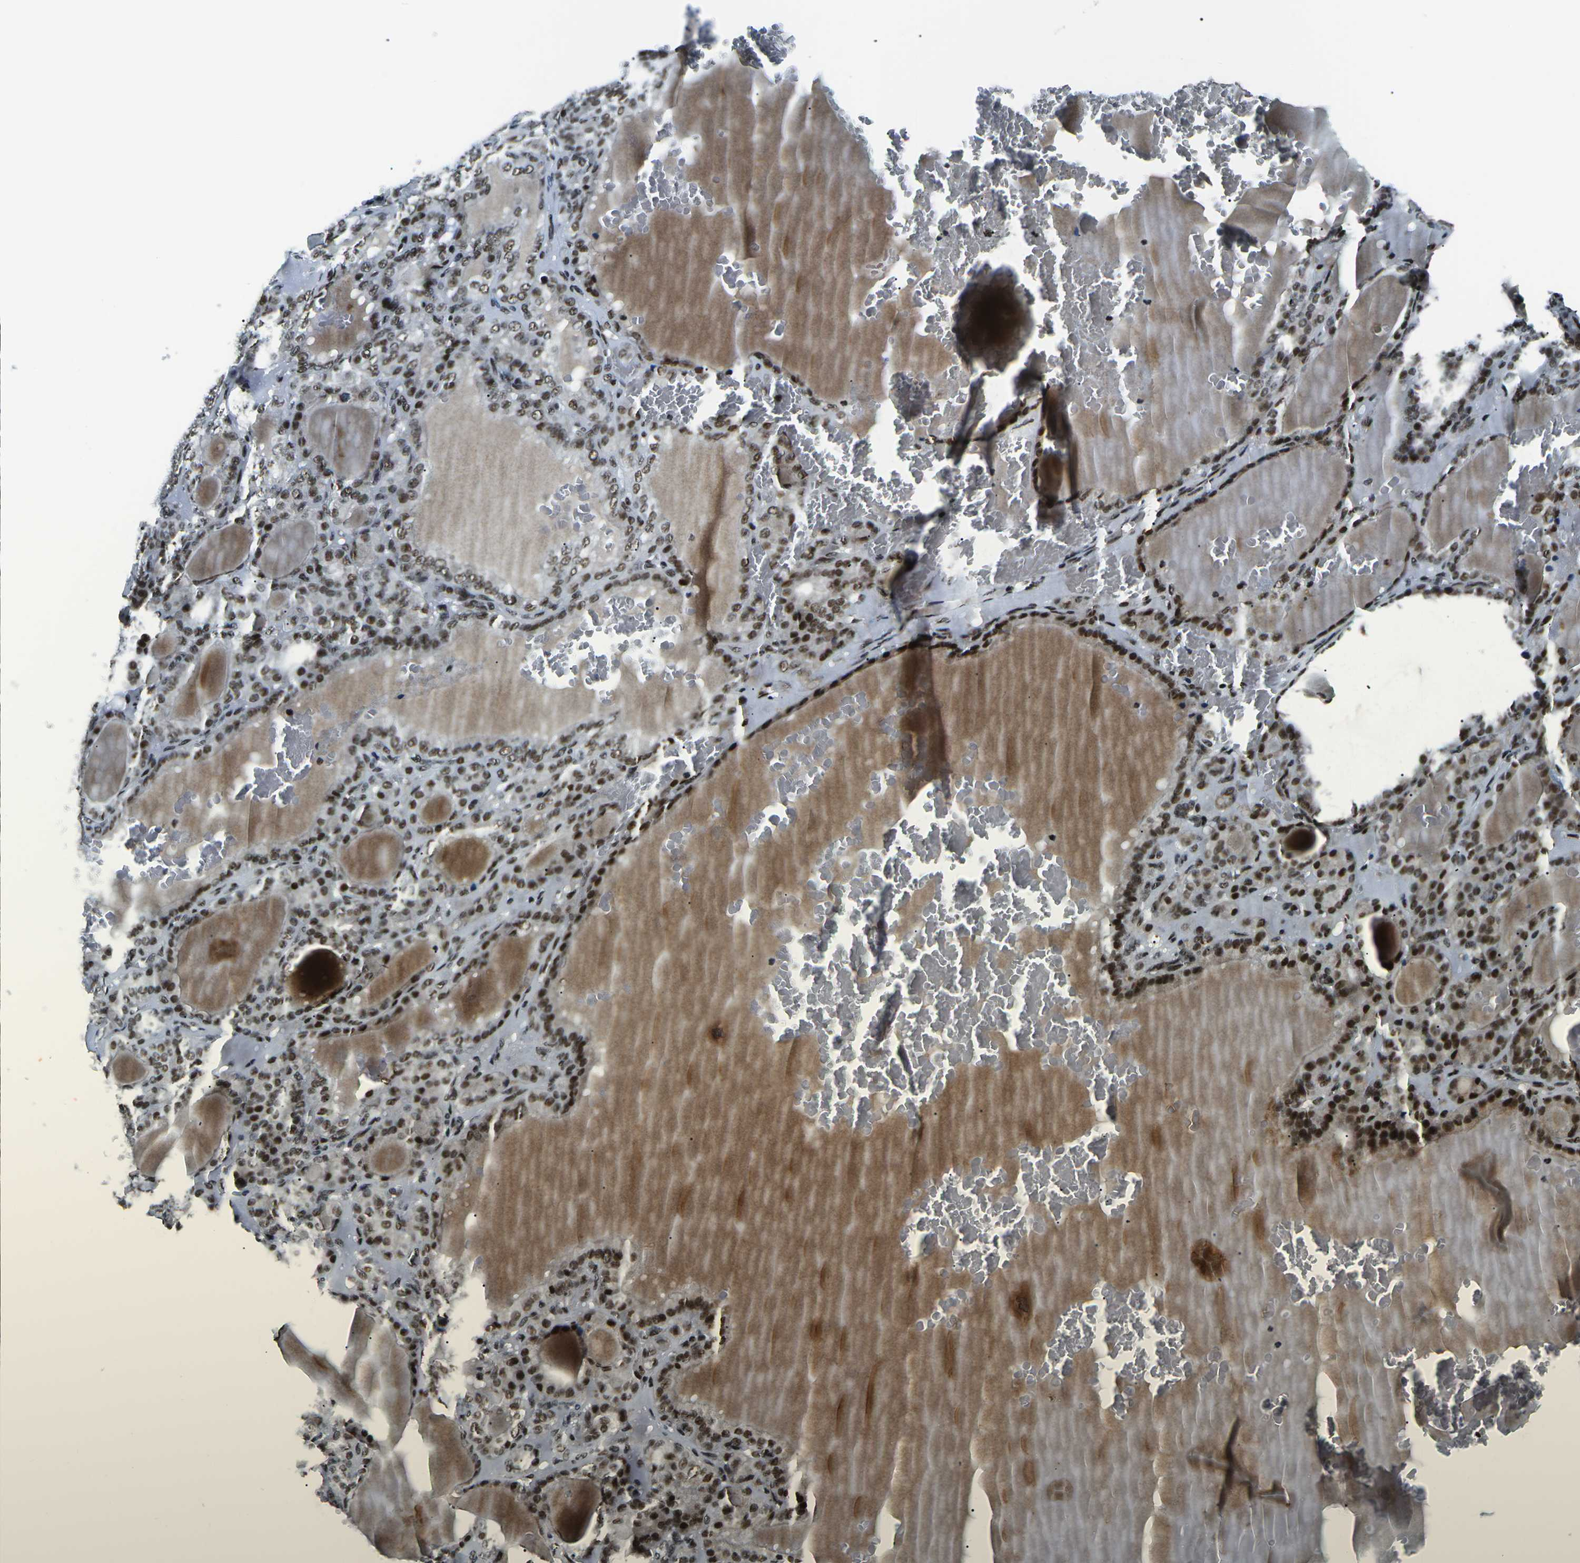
{"staining": {"intensity": "strong", "quantity": ">75%", "location": "nuclear"}, "tissue": "thyroid gland", "cell_type": "Glandular cells", "image_type": "normal", "snomed": [{"axis": "morphology", "description": "Normal tissue, NOS"}, {"axis": "topography", "description": "Thyroid gland"}], "caption": "Immunohistochemical staining of benign human thyroid gland reveals >75% levels of strong nuclear protein positivity in approximately >75% of glandular cells.", "gene": "RBL2", "patient": {"sex": "female", "age": 28}}